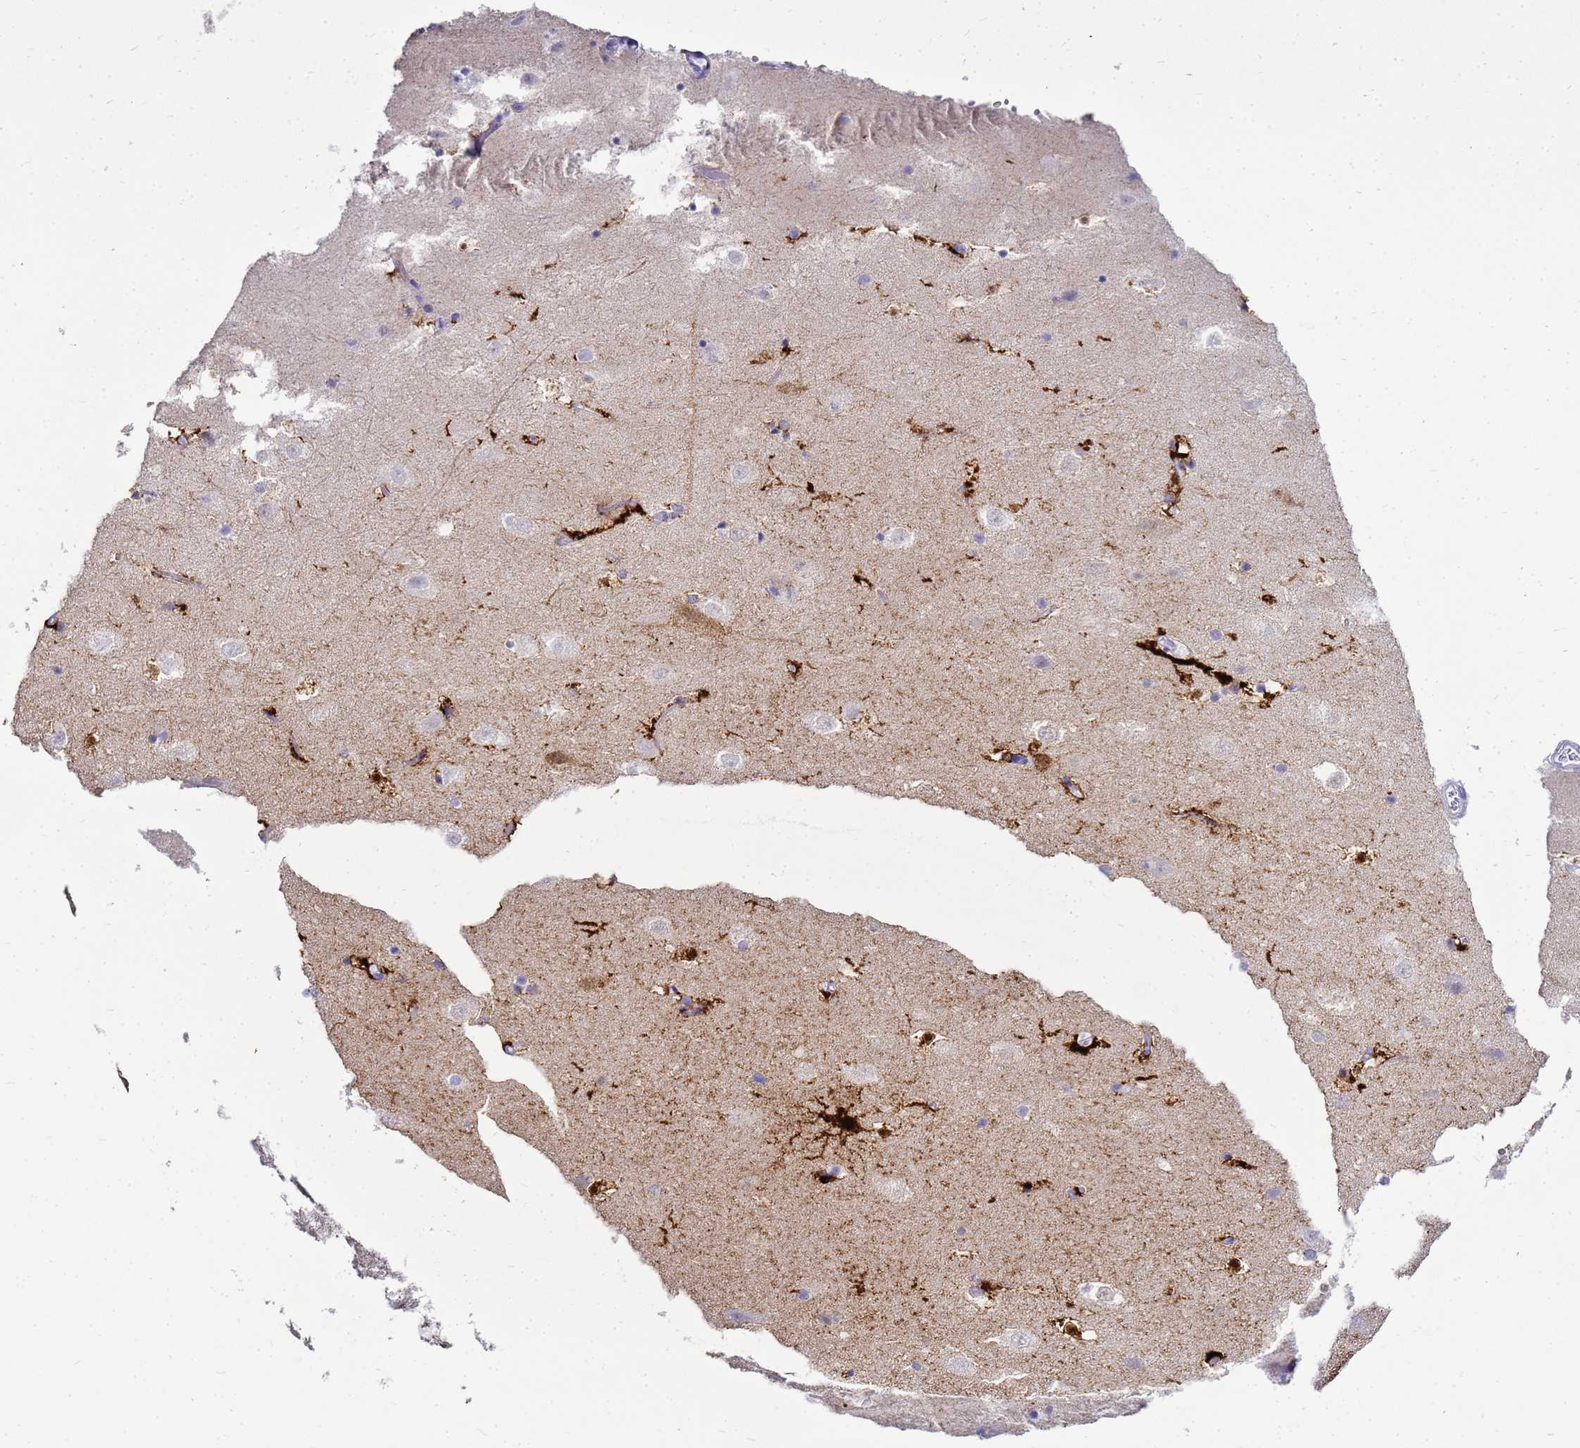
{"staining": {"intensity": "strong", "quantity": "<25%", "location": "cytoplasmic/membranous"}, "tissue": "hippocampus", "cell_type": "Glial cells", "image_type": "normal", "snomed": [{"axis": "morphology", "description": "Normal tissue, NOS"}, {"axis": "topography", "description": "Hippocampus"}], "caption": "Glial cells reveal strong cytoplasmic/membranous expression in about <25% of cells in benign hippocampus.", "gene": "CKB", "patient": {"sex": "female", "age": 52}}